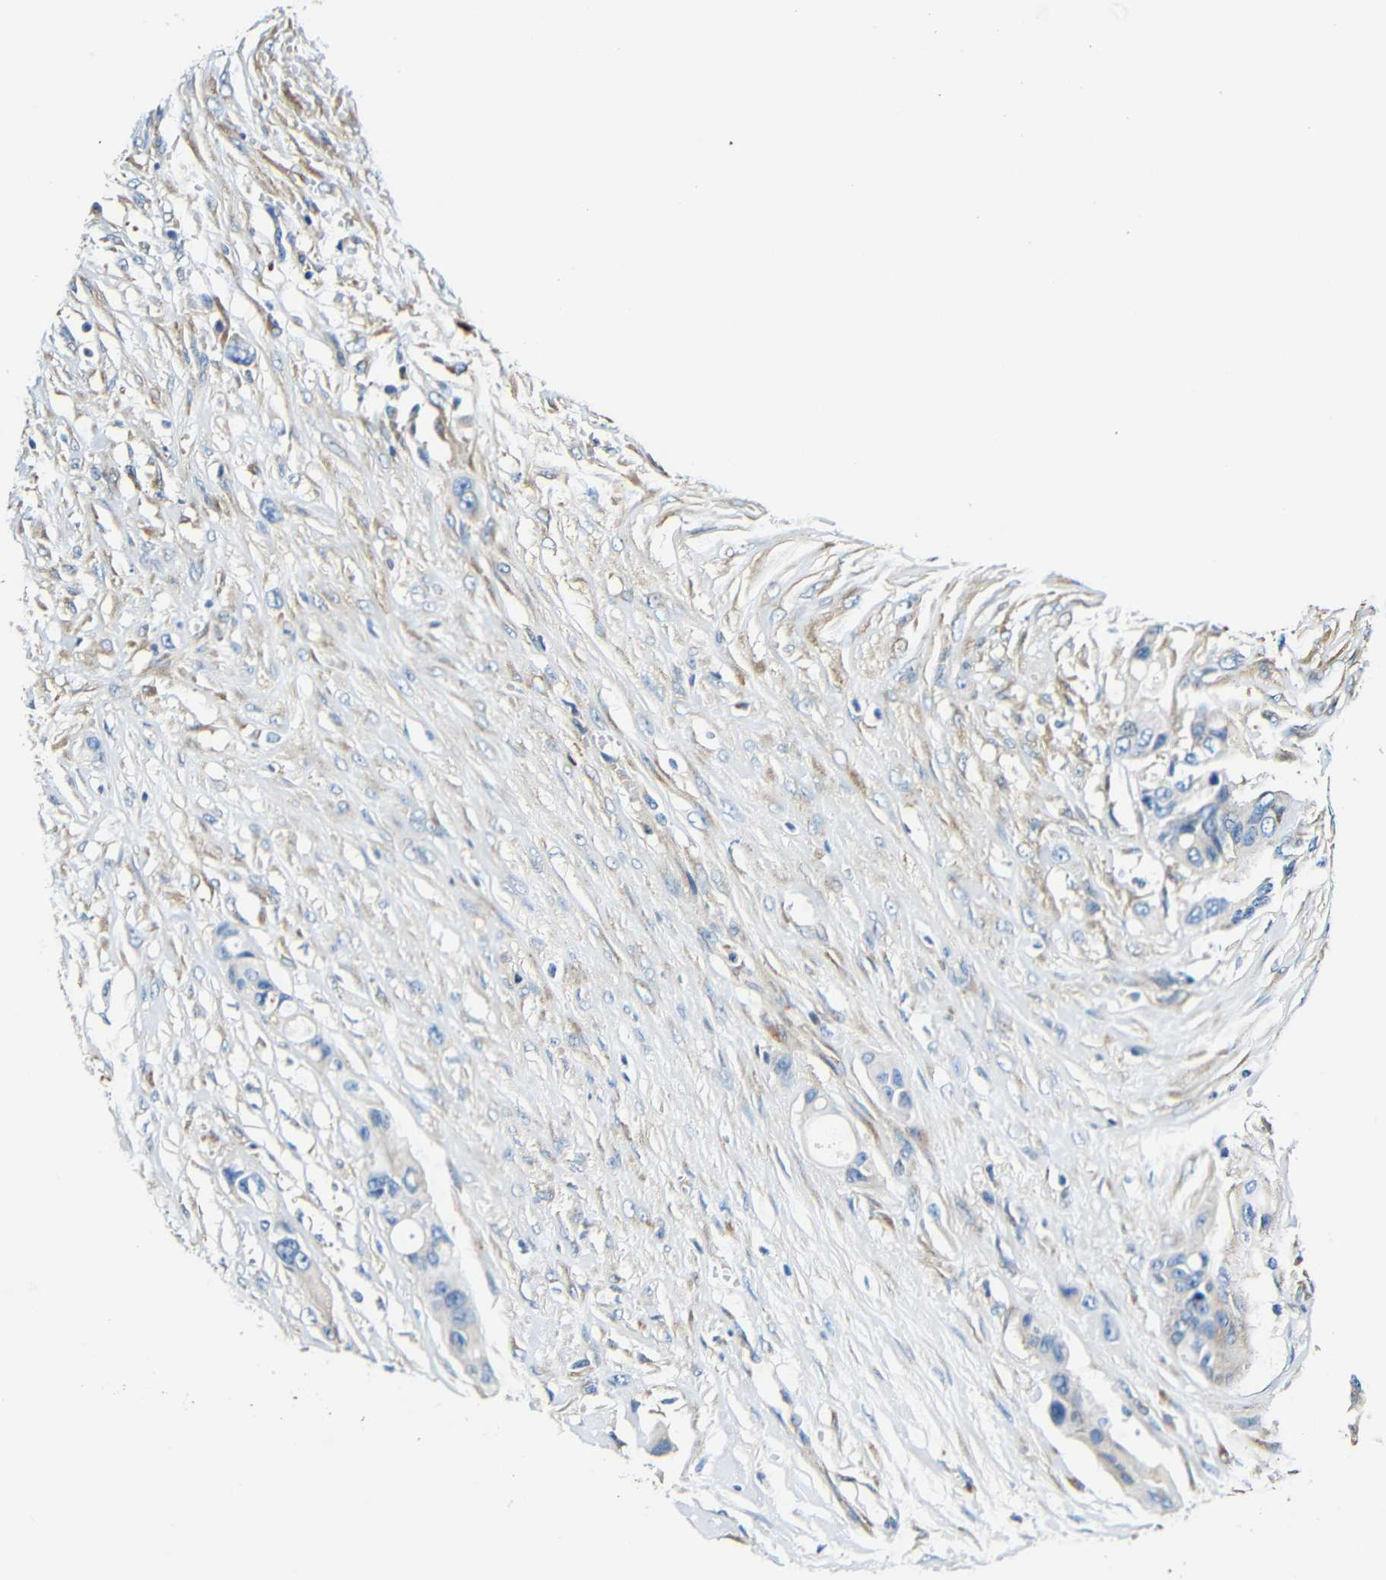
{"staining": {"intensity": "weak", "quantity": "<25%", "location": "cytoplasmic/membranous"}, "tissue": "colorectal cancer", "cell_type": "Tumor cells", "image_type": "cancer", "snomed": [{"axis": "morphology", "description": "Adenocarcinoma, NOS"}, {"axis": "topography", "description": "Colon"}], "caption": "DAB (3,3'-diaminobenzidine) immunohistochemical staining of human colorectal cancer shows no significant staining in tumor cells.", "gene": "USO1", "patient": {"sex": "female", "age": 57}}